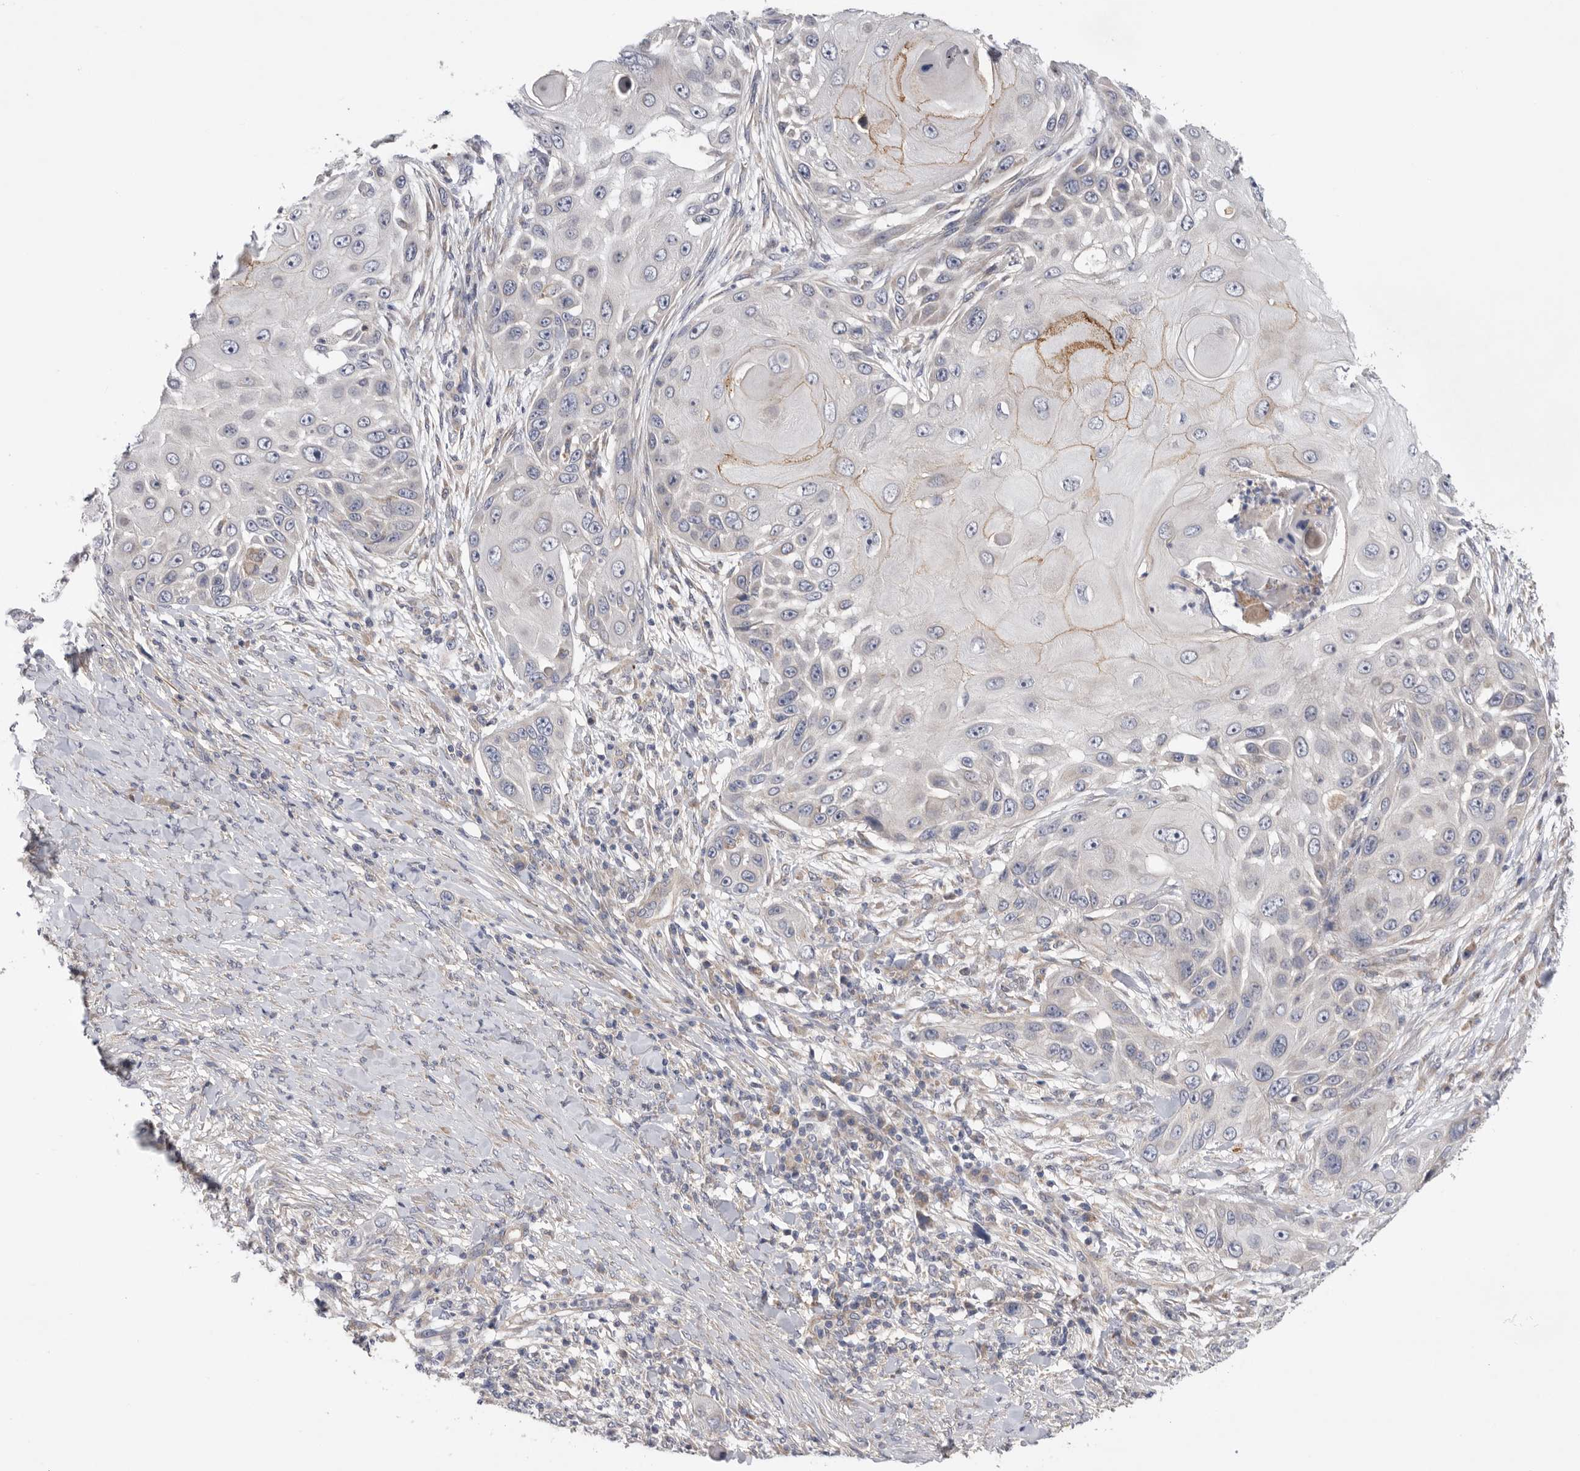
{"staining": {"intensity": "weak", "quantity": "<25%", "location": "cytoplasmic/membranous"}, "tissue": "skin cancer", "cell_type": "Tumor cells", "image_type": "cancer", "snomed": [{"axis": "morphology", "description": "Squamous cell carcinoma, NOS"}, {"axis": "topography", "description": "Skin"}], "caption": "DAB immunohistochemical staining of human skin cancer demonstrates no significant expression in tumor cells.", "gene": "MTFR1L", "patient": {"sex": "female", "age": 44}}